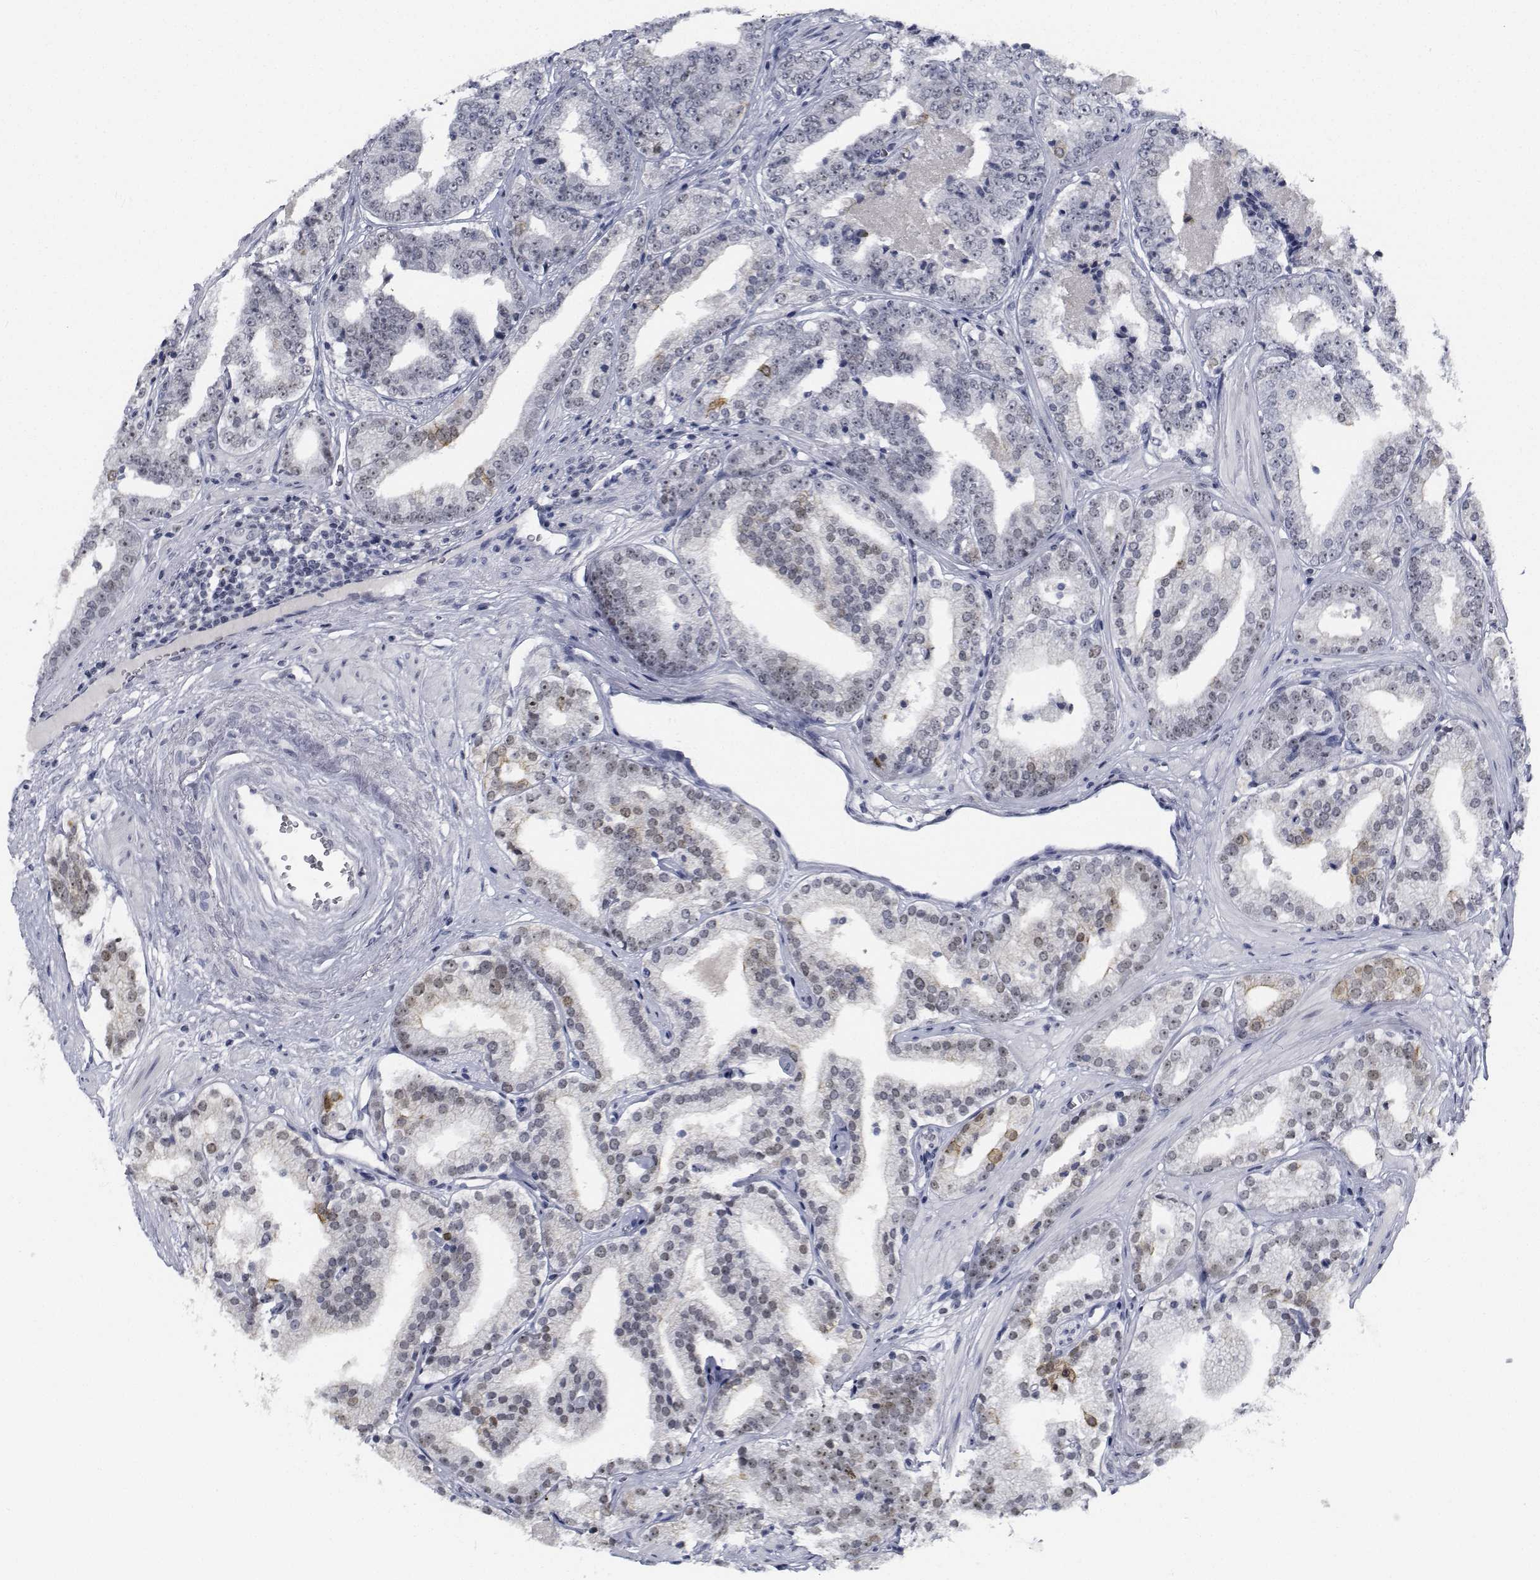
{"staining": {"intensity": "moderate", "quantity": "<25%", "location": "nuclear"}, "tissue": "prostate cancer", "cell_type": "Tumor cells", "image_type": "cancer", "snomed": [{"axis": "morphology", "description": "Adenocarcinoma, Low grade"}, {"axis": "topography", "description": "Prostate"}], "caption": "Tumor cells demonstrate low levels of moderate nuclear expression in approximately <25% of cells in human low-grade adenocarcinoma (prostate).", "gene": "NVL", "patient": {"sex": "male", "age": 60}}